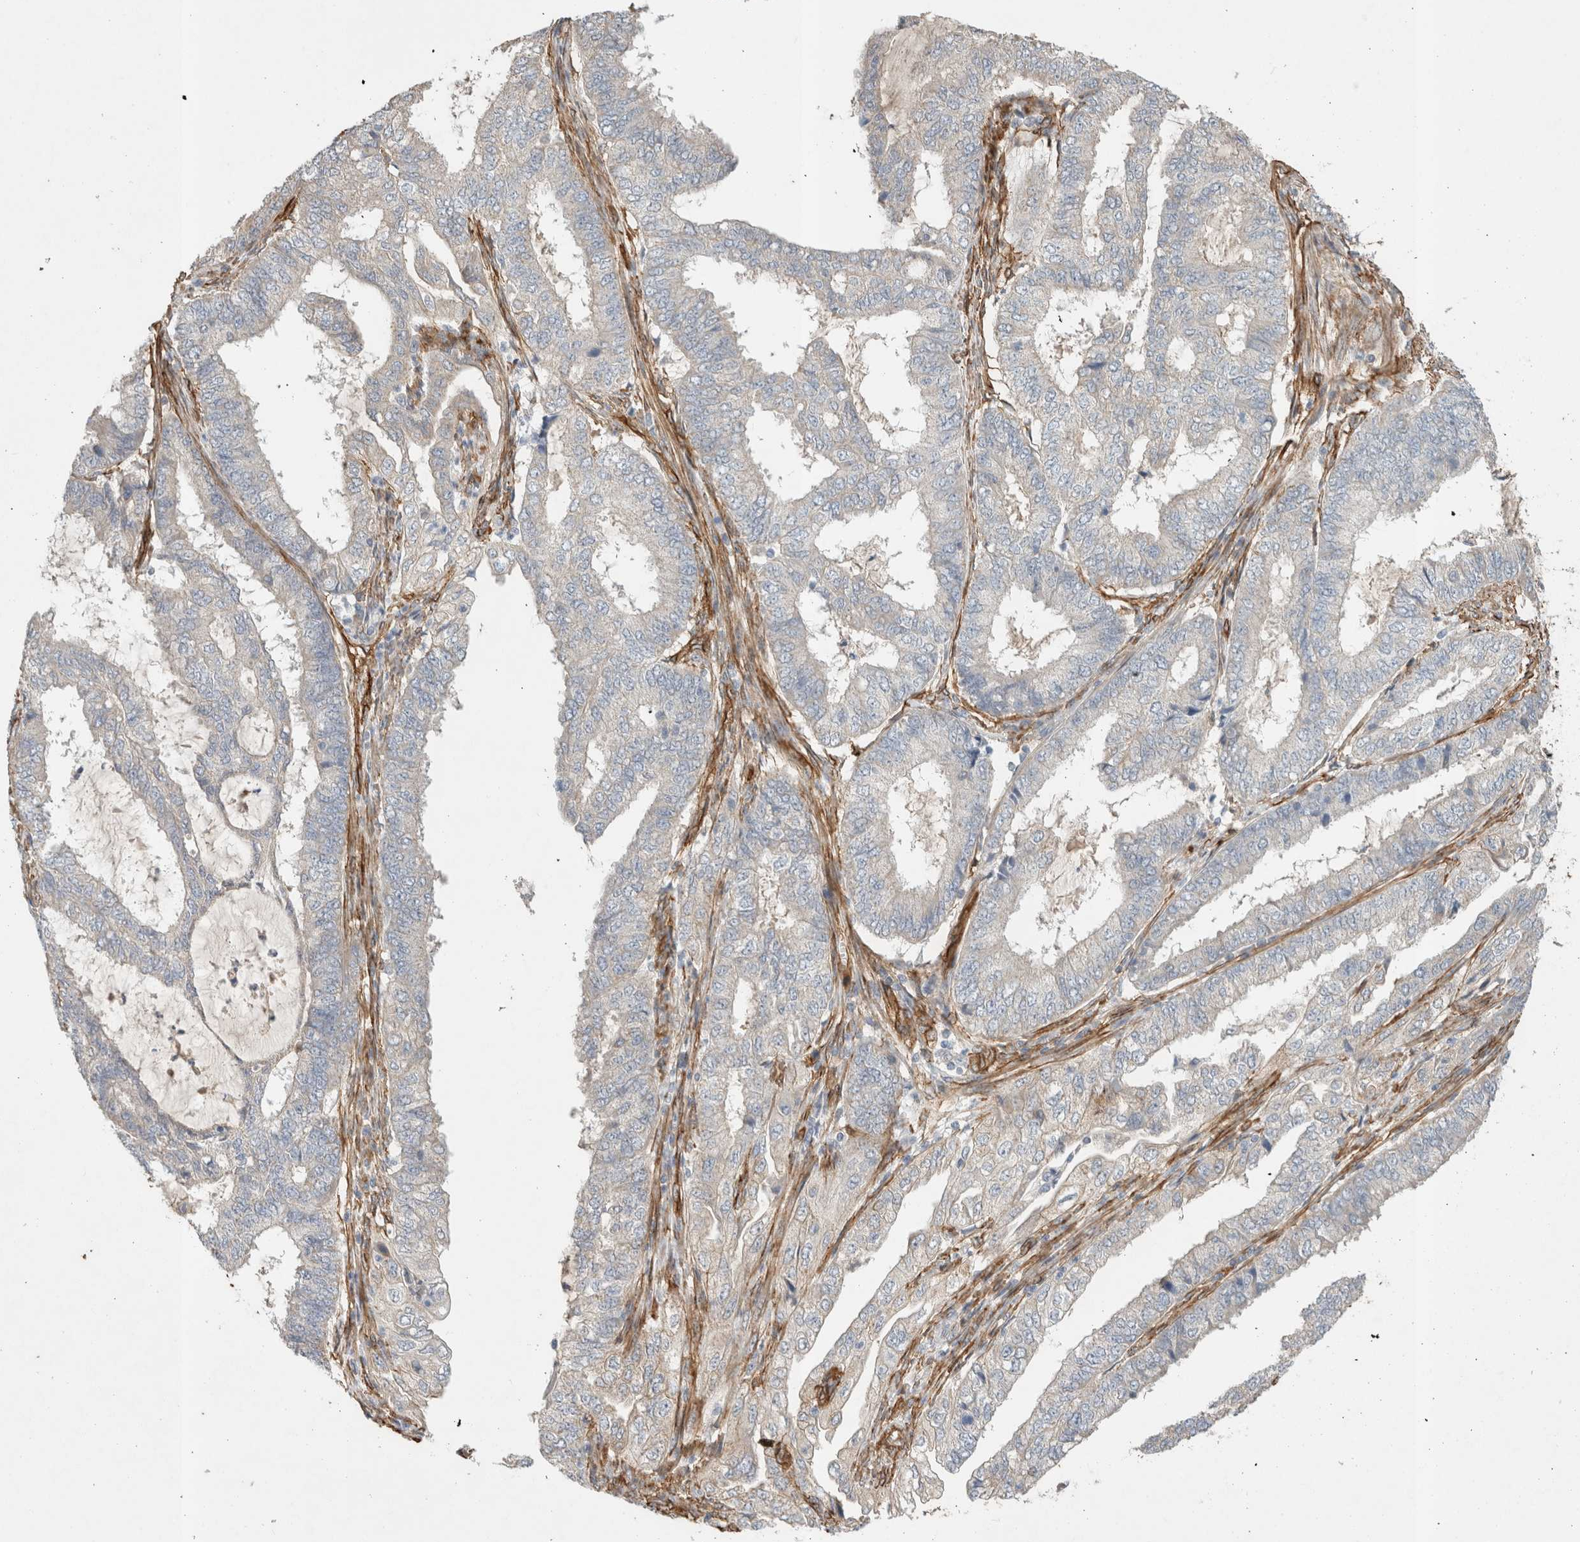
{"staining": {"intensity": "negative", "quantity": "none", "location": "none"}, "tissue": "endometrial cancer", "cell_type": "Tumor cells", "image_type": "cancer", "snomed": [{"axis": "morphology", "description": "Adenocarcinoma, NOS"}, {"axis": "topography", "description": "Endometrium"}], "caption": "This is an immunohistochemistry (IHC) photomicrograph of human endometrial cancer (adenocarcinoma). There is no expression in tumor cells.", "gene": "JMJD4", "patient": {"sex": "female", "age": 51}}